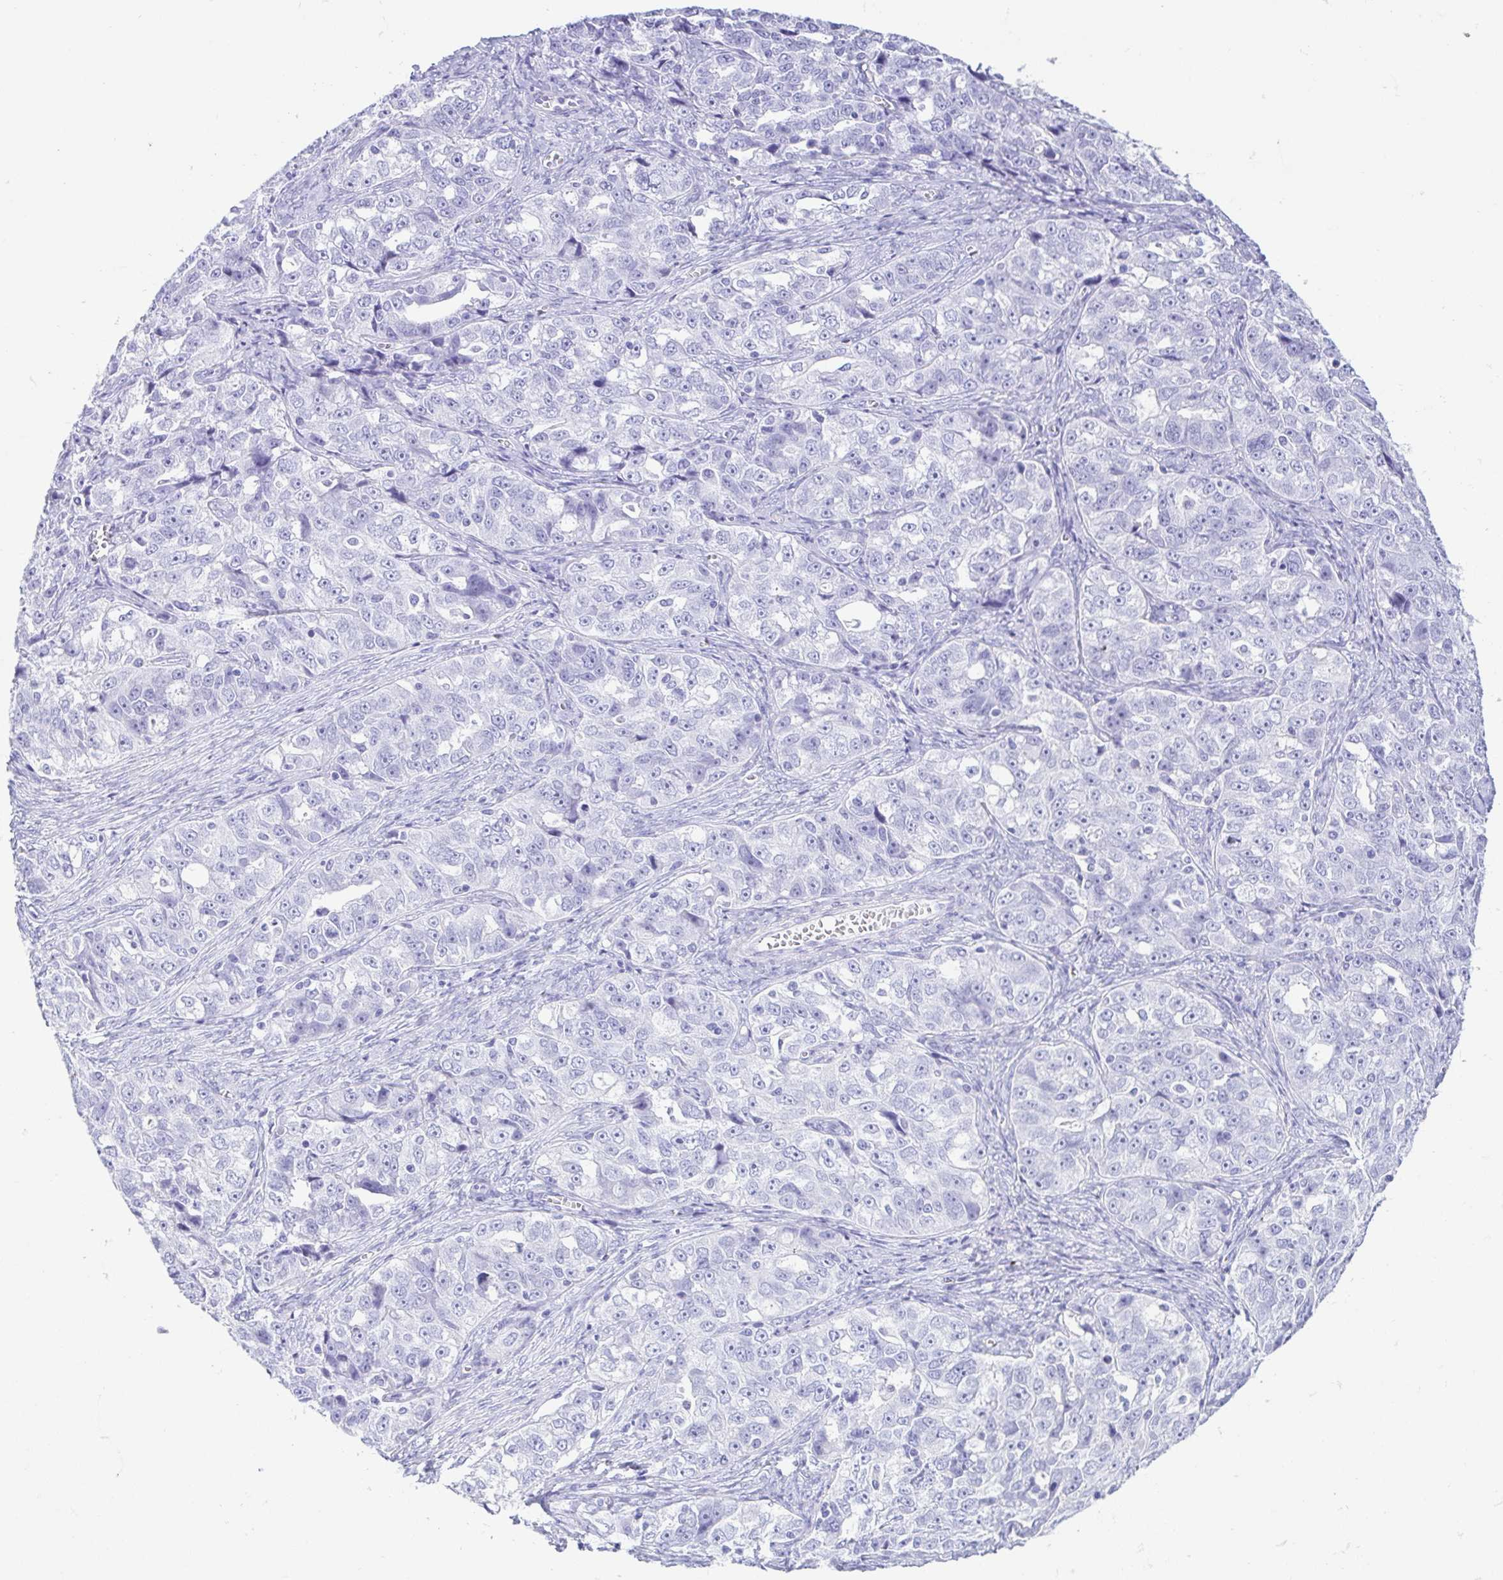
{"staining": {"intensity": "negative", "quantity": "none", "location": "none"}, "tissue": "ovarian cancer", "cell_type": "Tumor cells", "image_type": "cancer", "snomed": [{"axis": "morphology", "description": "Cystadenocarcinoma, serous, NOS"}, {"axis": "topography", "description": "Ovary"}], "caption": "IHC of ovarian cancer demonstrates no positivity in tumor cells.", "gene": "GKN1", "patient": {"sex": "female", "age": 51}}